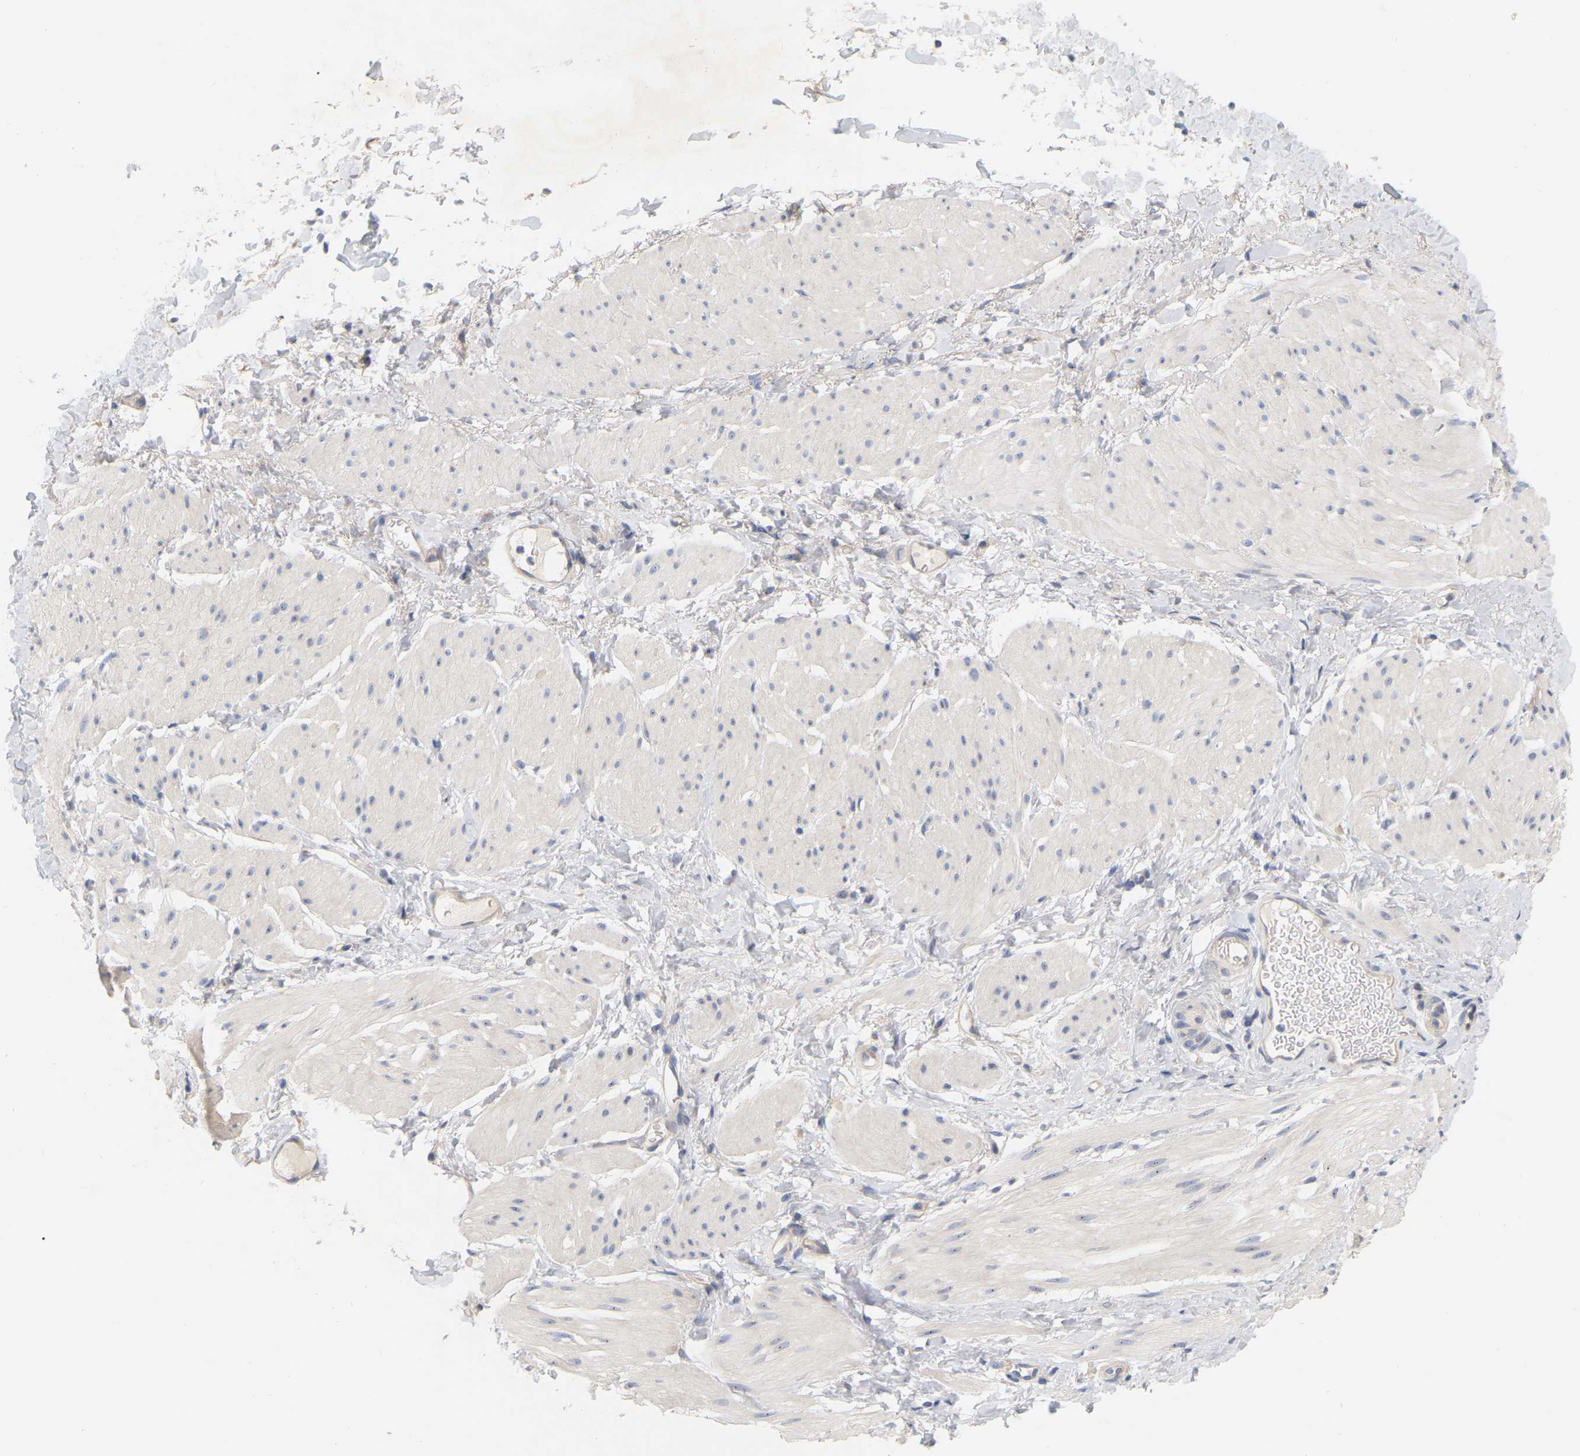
{"staining": {"intensity": "negative", "quantity": "none", "location": "none"}, "tissue": "smooth muscle", "cell_type": "Smooth muscle cells", "image_type": "normal", "snomed": [{"axis": "morphology", "description": "Normal tissue, NOS"}, {"axis": "topography", "description": "Smooth muscle"}], "caption": "The histopathology image exhibits no staining of smooth muscle cells in normal smooth muscle. The staining was performed using DAB (3,3'-diaminobenzidine) to visualize the protein expression in brown, while the nuclei were stained in blue with hematoxylin (Magnification: 20x).", "gene": "MINDY4", "patient": {"sex": "male", "age": 16}}